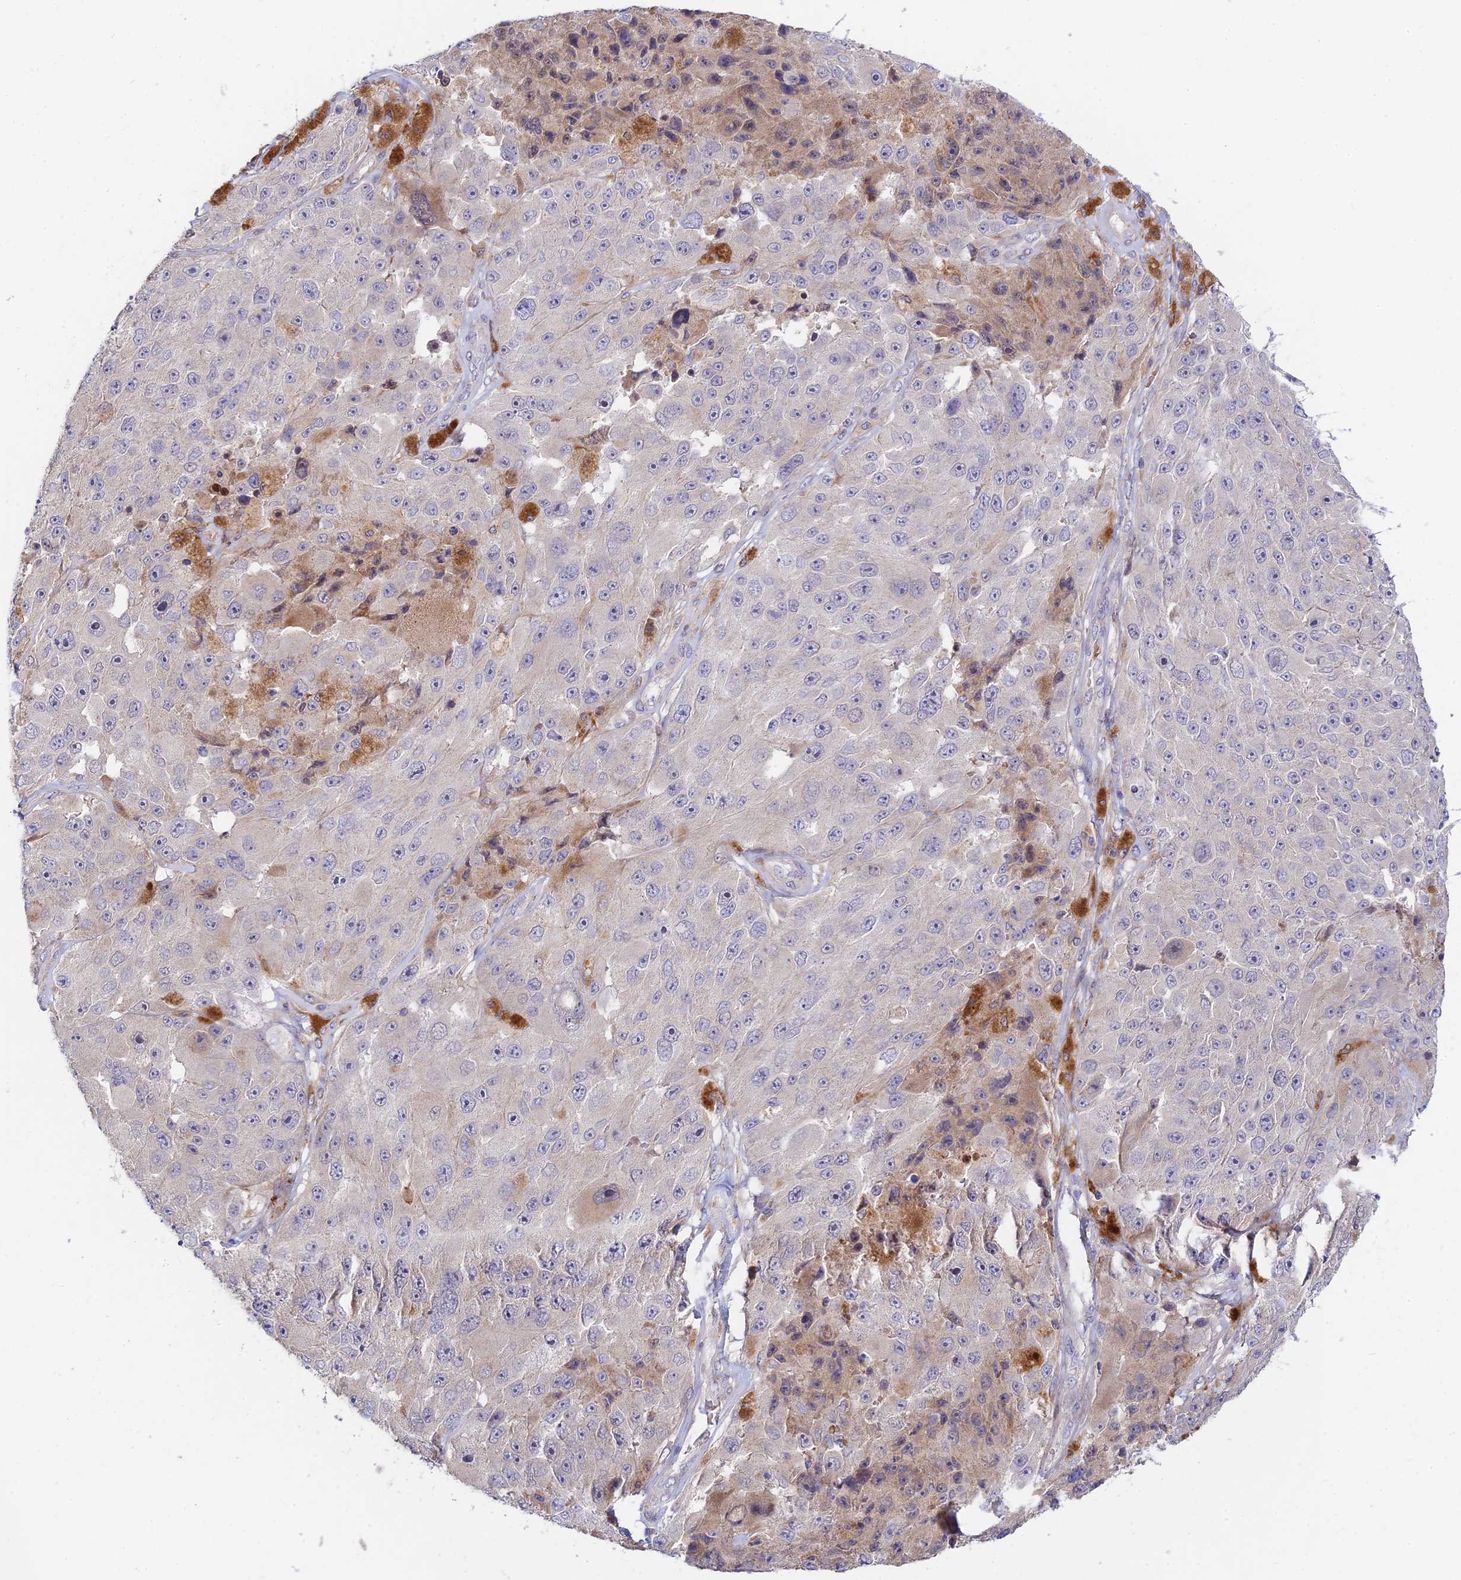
{"staining": {"intensity": "negative", "quantity": "none", "location": "none"}, "tissue": "melanoma", "cell_type": "Tumor cells", "image_type": "cancer", "snomed": [{"axis": "morphology", "description": "Malignant melanoma, Metastatic site"}, {"axis": "topography", "description": "Lymph node"}], "caption": "Image shows no protein positivity in tumor cells of malignant melanoma (metastatic site) tissue. (DAB IHC with hematoxylin counter stain).", "gene": "FUOM", "patient": {"sex": "male", "age": 62}}